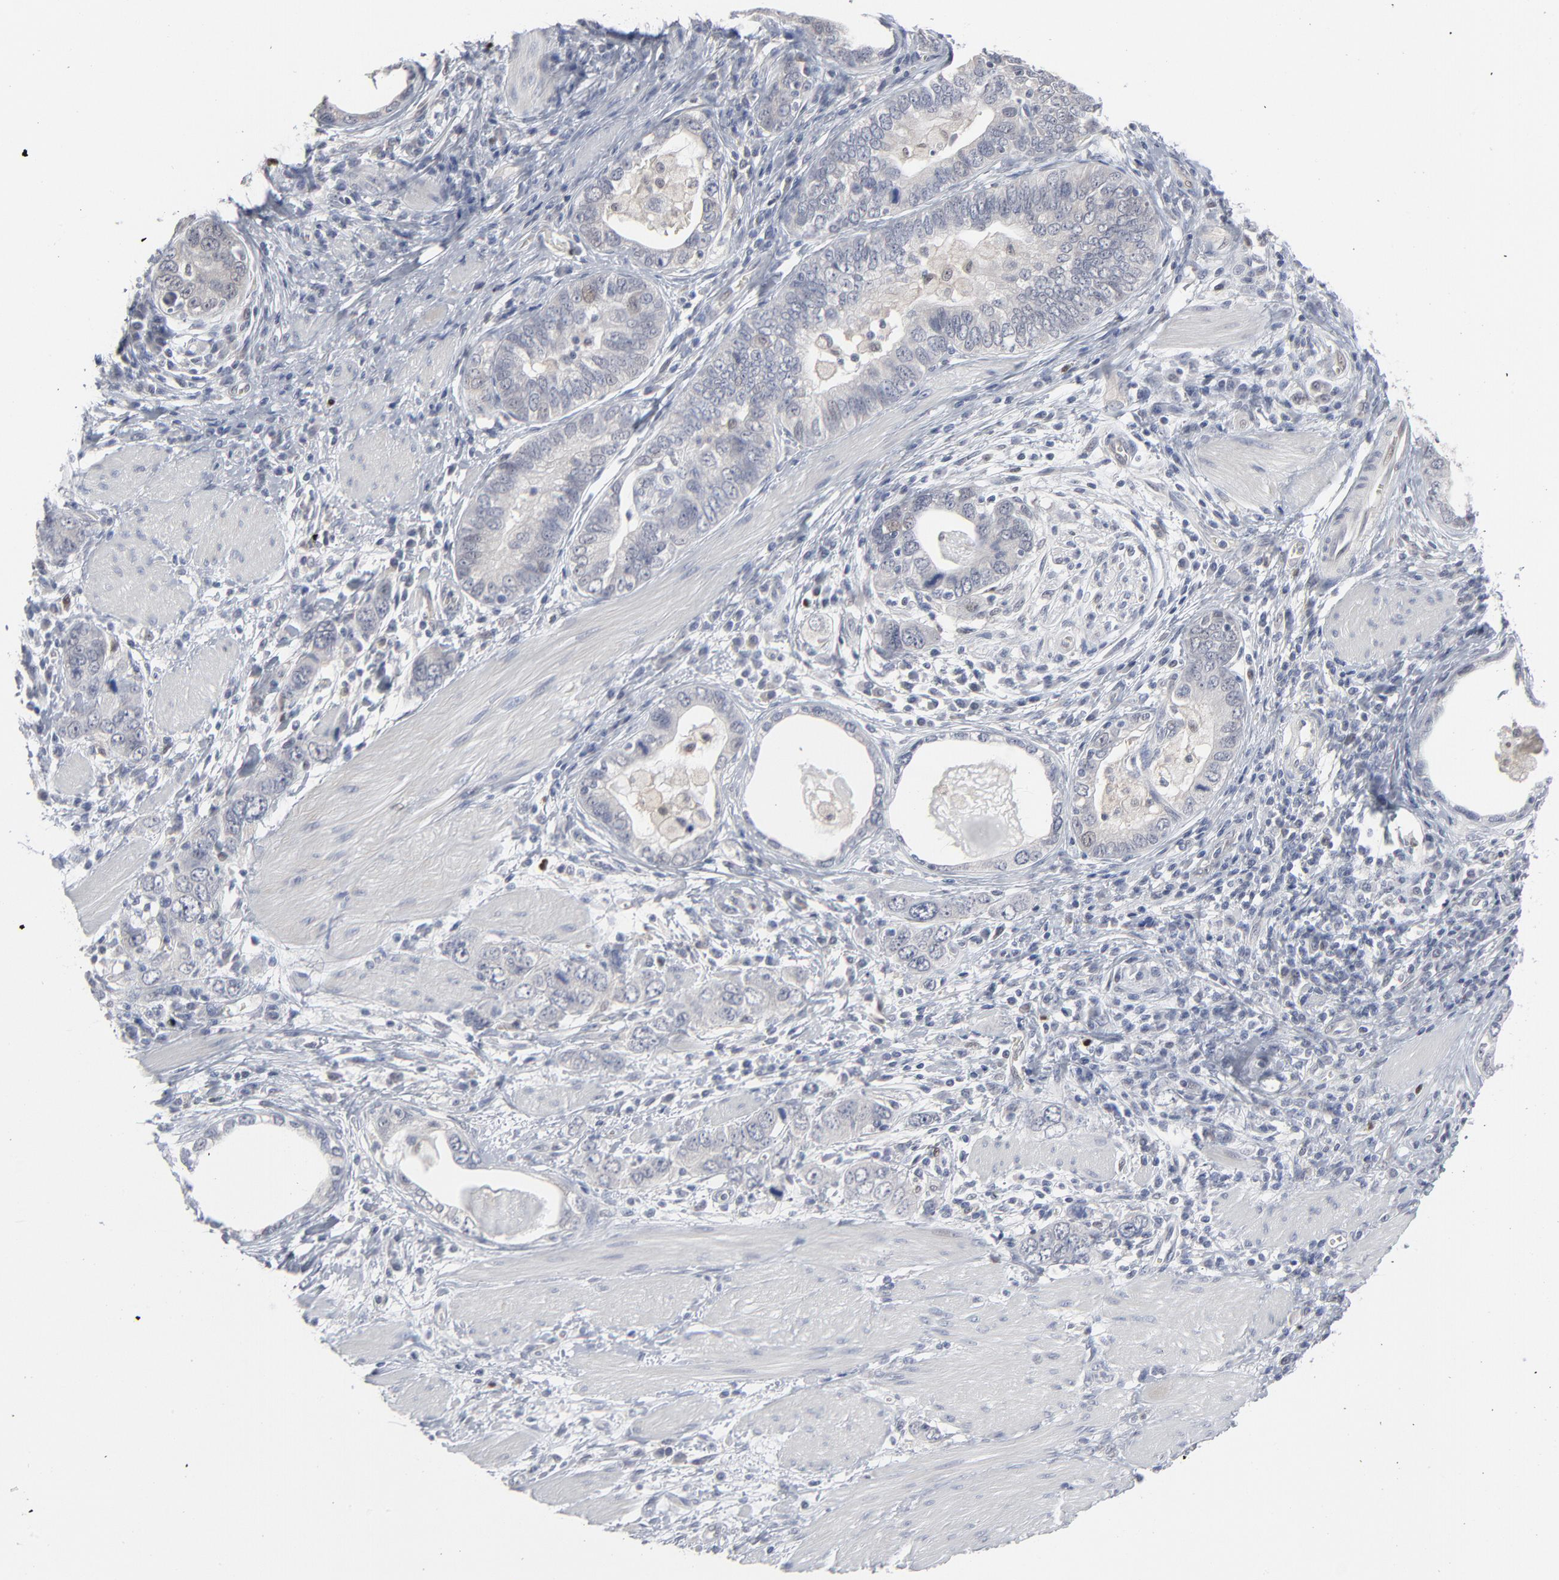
{"staining": {"intensity": "negative", "quantity": "none", "location": "none"}, "tissue": "stomach cancer", "cell_type": "Tumor cells", "image_type": "cancer", "snomed": [{"axis": "morphology", "description": "Adenocarcinoma, NOS"}, {"axis": "topography", "description": "Stomach, lower"}], "caption": "Protein analysis of stomach cancer (adenocarcinoma) demonstrates no significant positivity in tumor cells.", "gene": "FOXN2", "patient": {"sex": "female", "age": 93}}